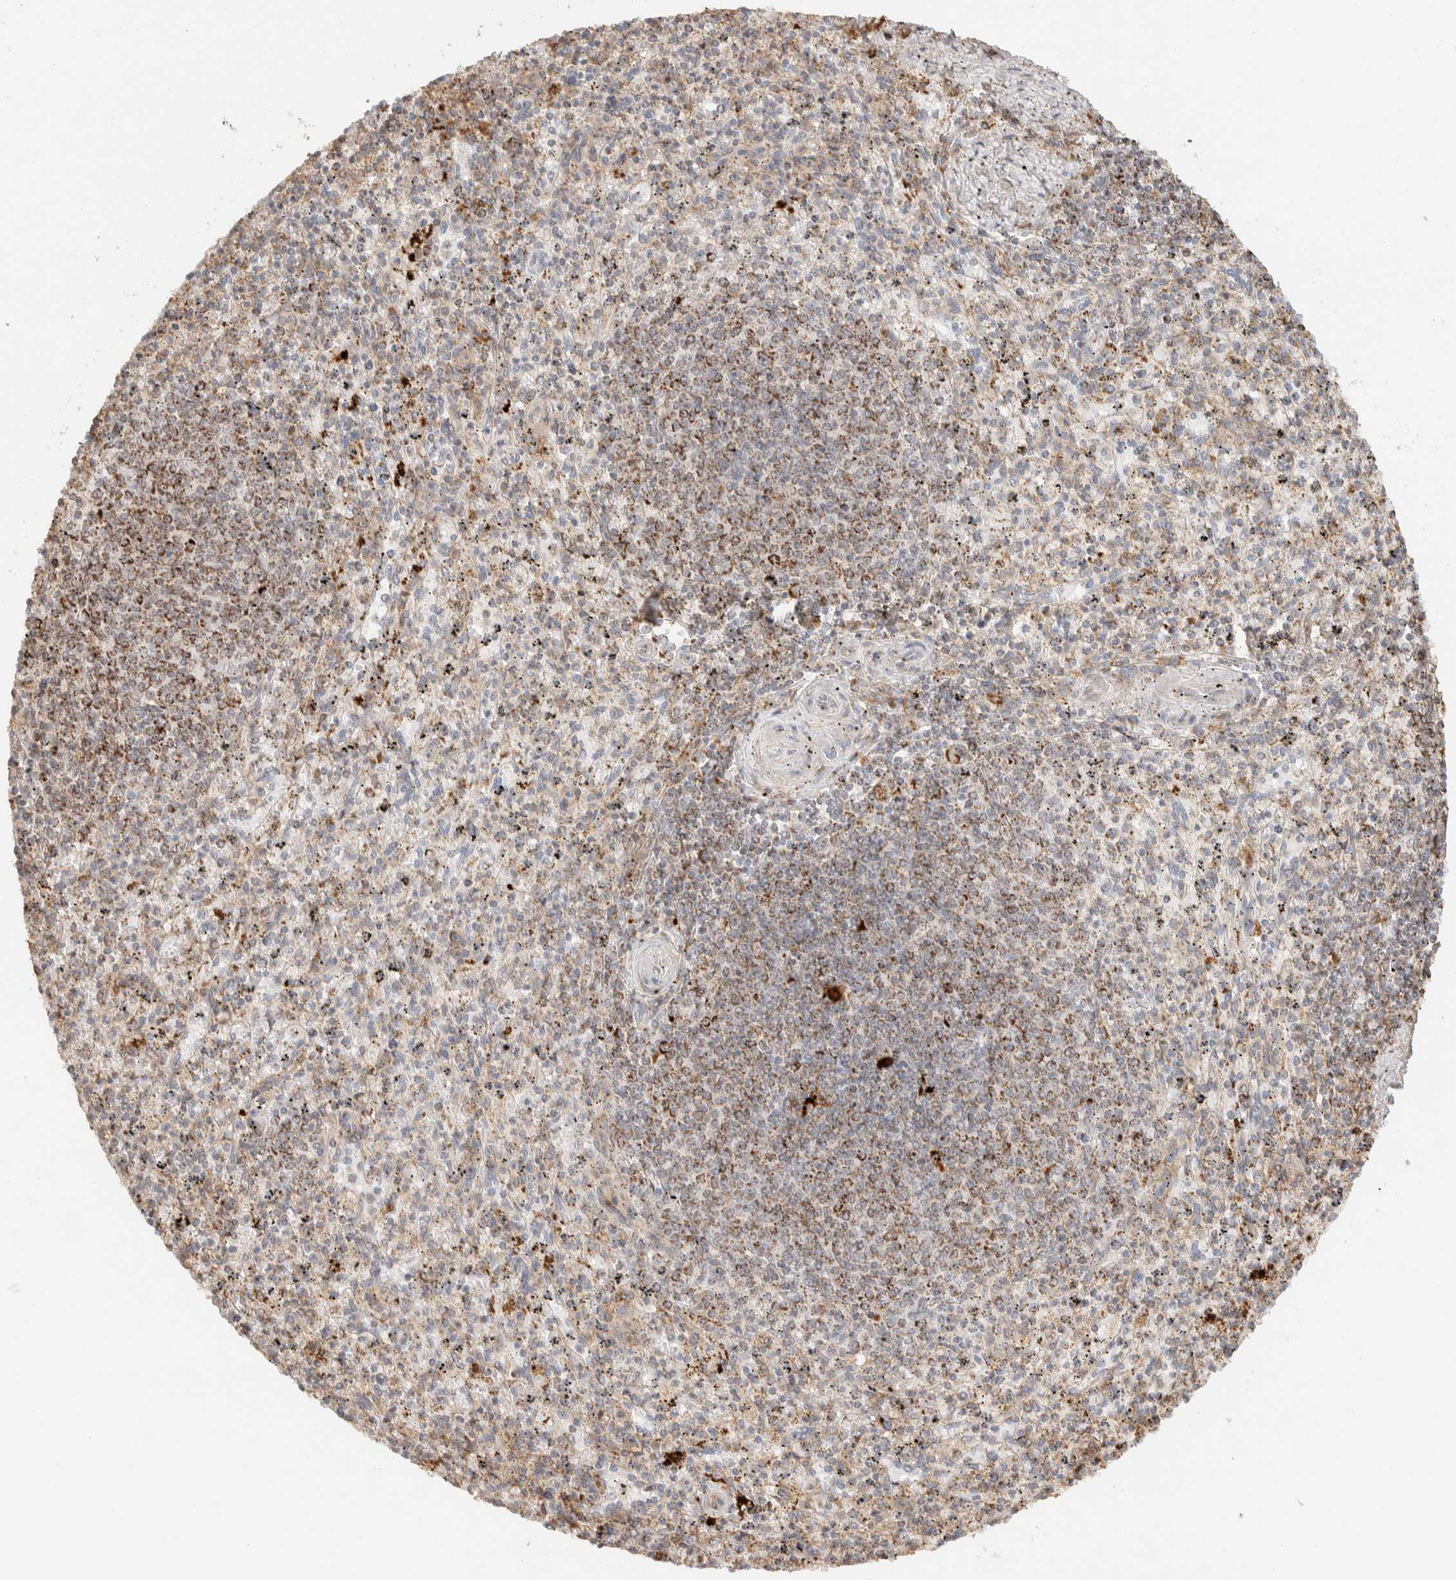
{"staining": {"intensity": "weak", "quantity": "25%-75%", "location": "cytoplasmic/membranous"}, "tissue": "spleen", "cell_type": "Cells in red pulp", "image_type": "normal", "snomed": [{"axis": "morphology", "description": "Normal tissue, NOS"}, {"axis": "topography", "description": "Spleen"}], "caption": "Immunohistochemical staining of benign spleen reveals 25%-75% levels of weak cytoplasmic/membranous protein staining in about 25%-75% of cells in red pulp. (Brightfield microscopy of DAB IHC at high magnification).", "gene": "KIF9", "patient": {"sex": "male", "age": 72}}